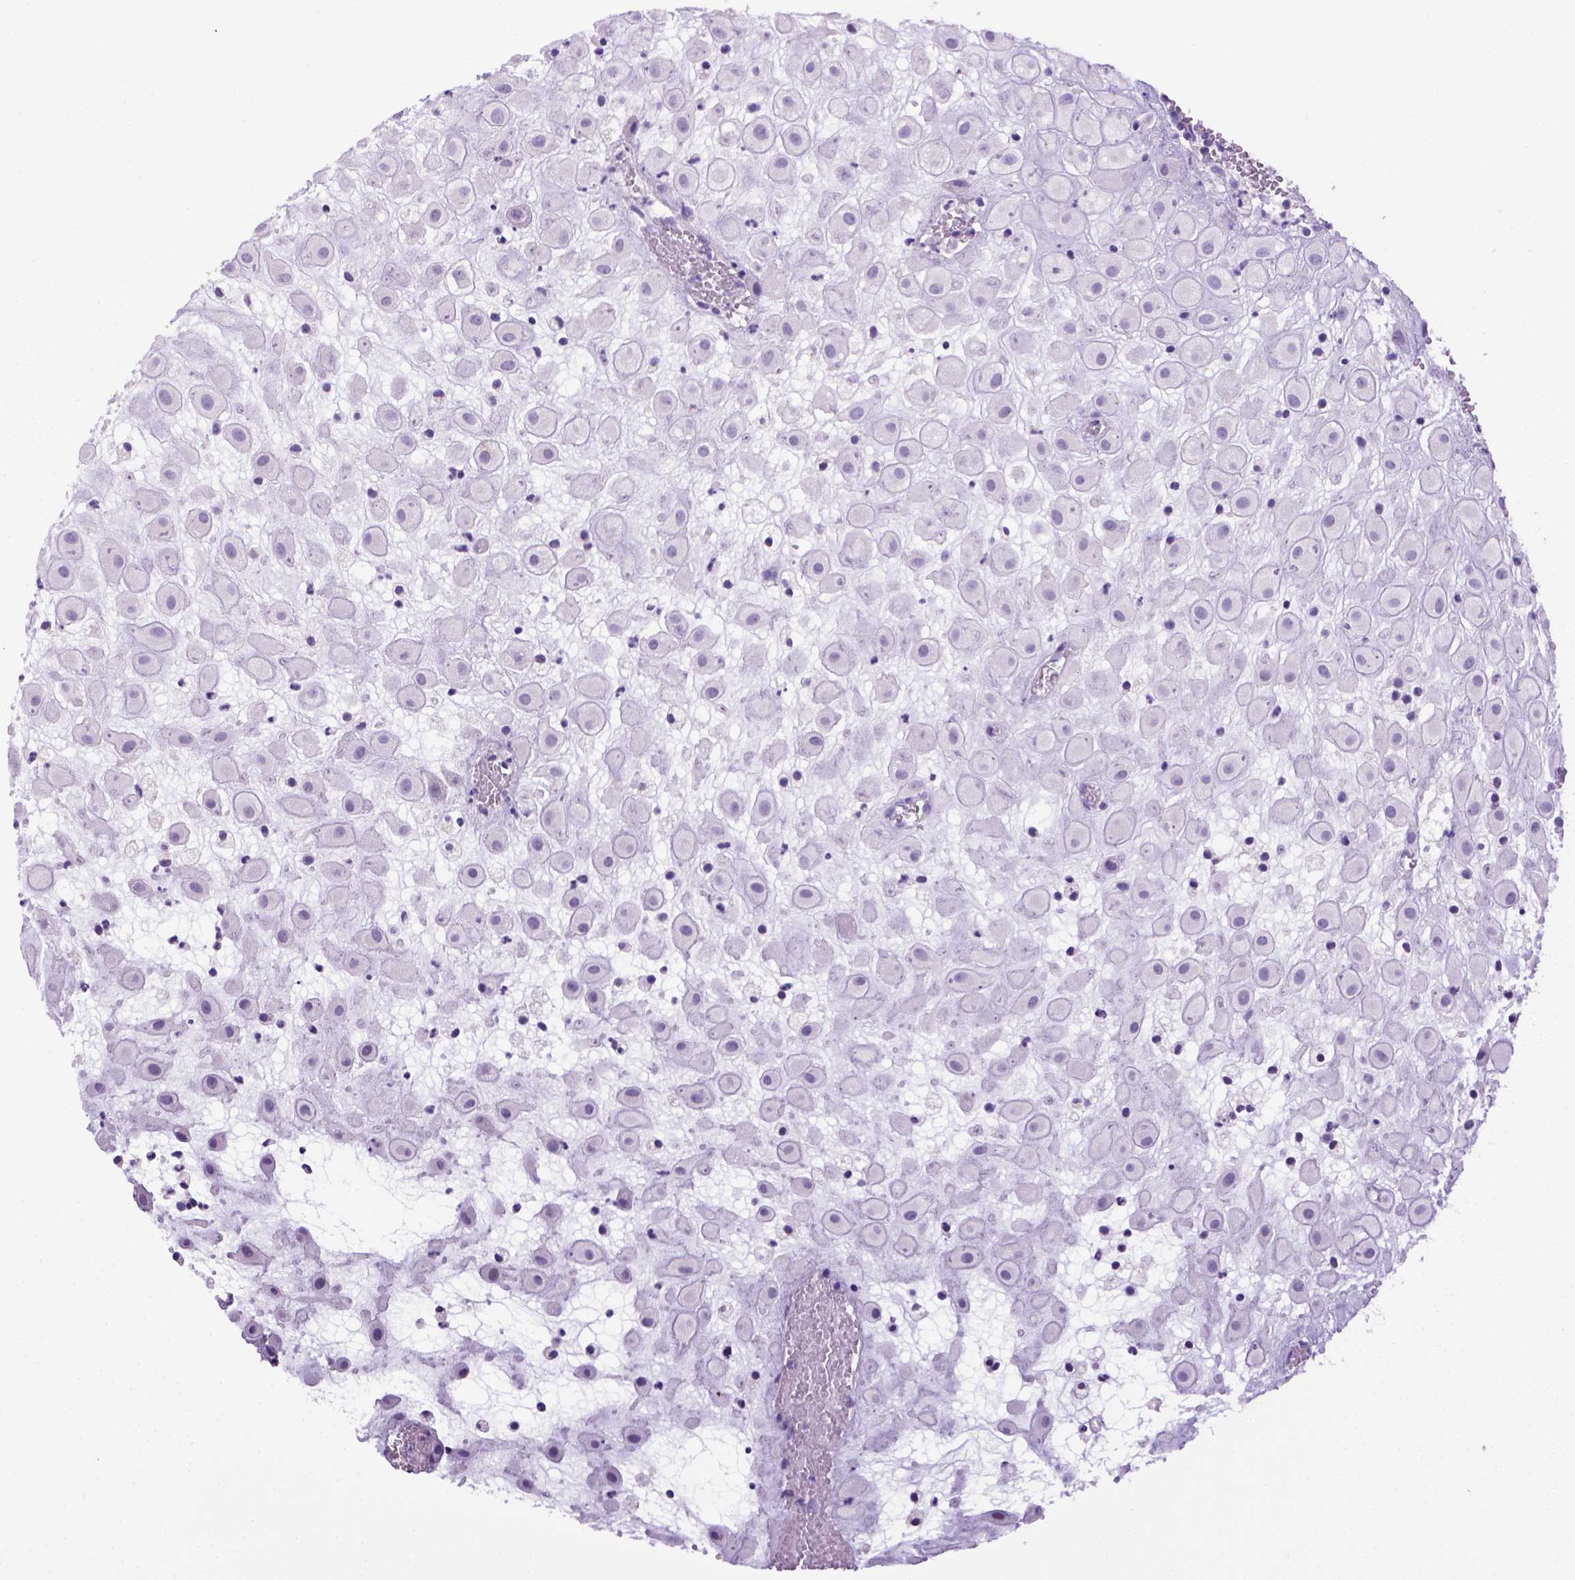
{"staining": {"intensity": "negative", "quantity": "none", "location": "none"}, "tissue": "placenta", "cell_type": "Decidual cells", "image_type": "normal", "snomed": [{"axis": "morphology", "description": "Normal tissue, NOS"}, {"axis": "topography", "description": "Placenta"}], "caption": "DAB (3,3'-diaminobenzidine) immunohistochemical staining of unremarkable human placenta reveals no significant positivity in decidual cells. The staining is performed using DAB (3,3'-diaminobenzidine) brown chromogen with nuclei counter-stained in using hematoxylin.", "gene": "SGCG", "patient": {"sex": "female", "age": 24}}